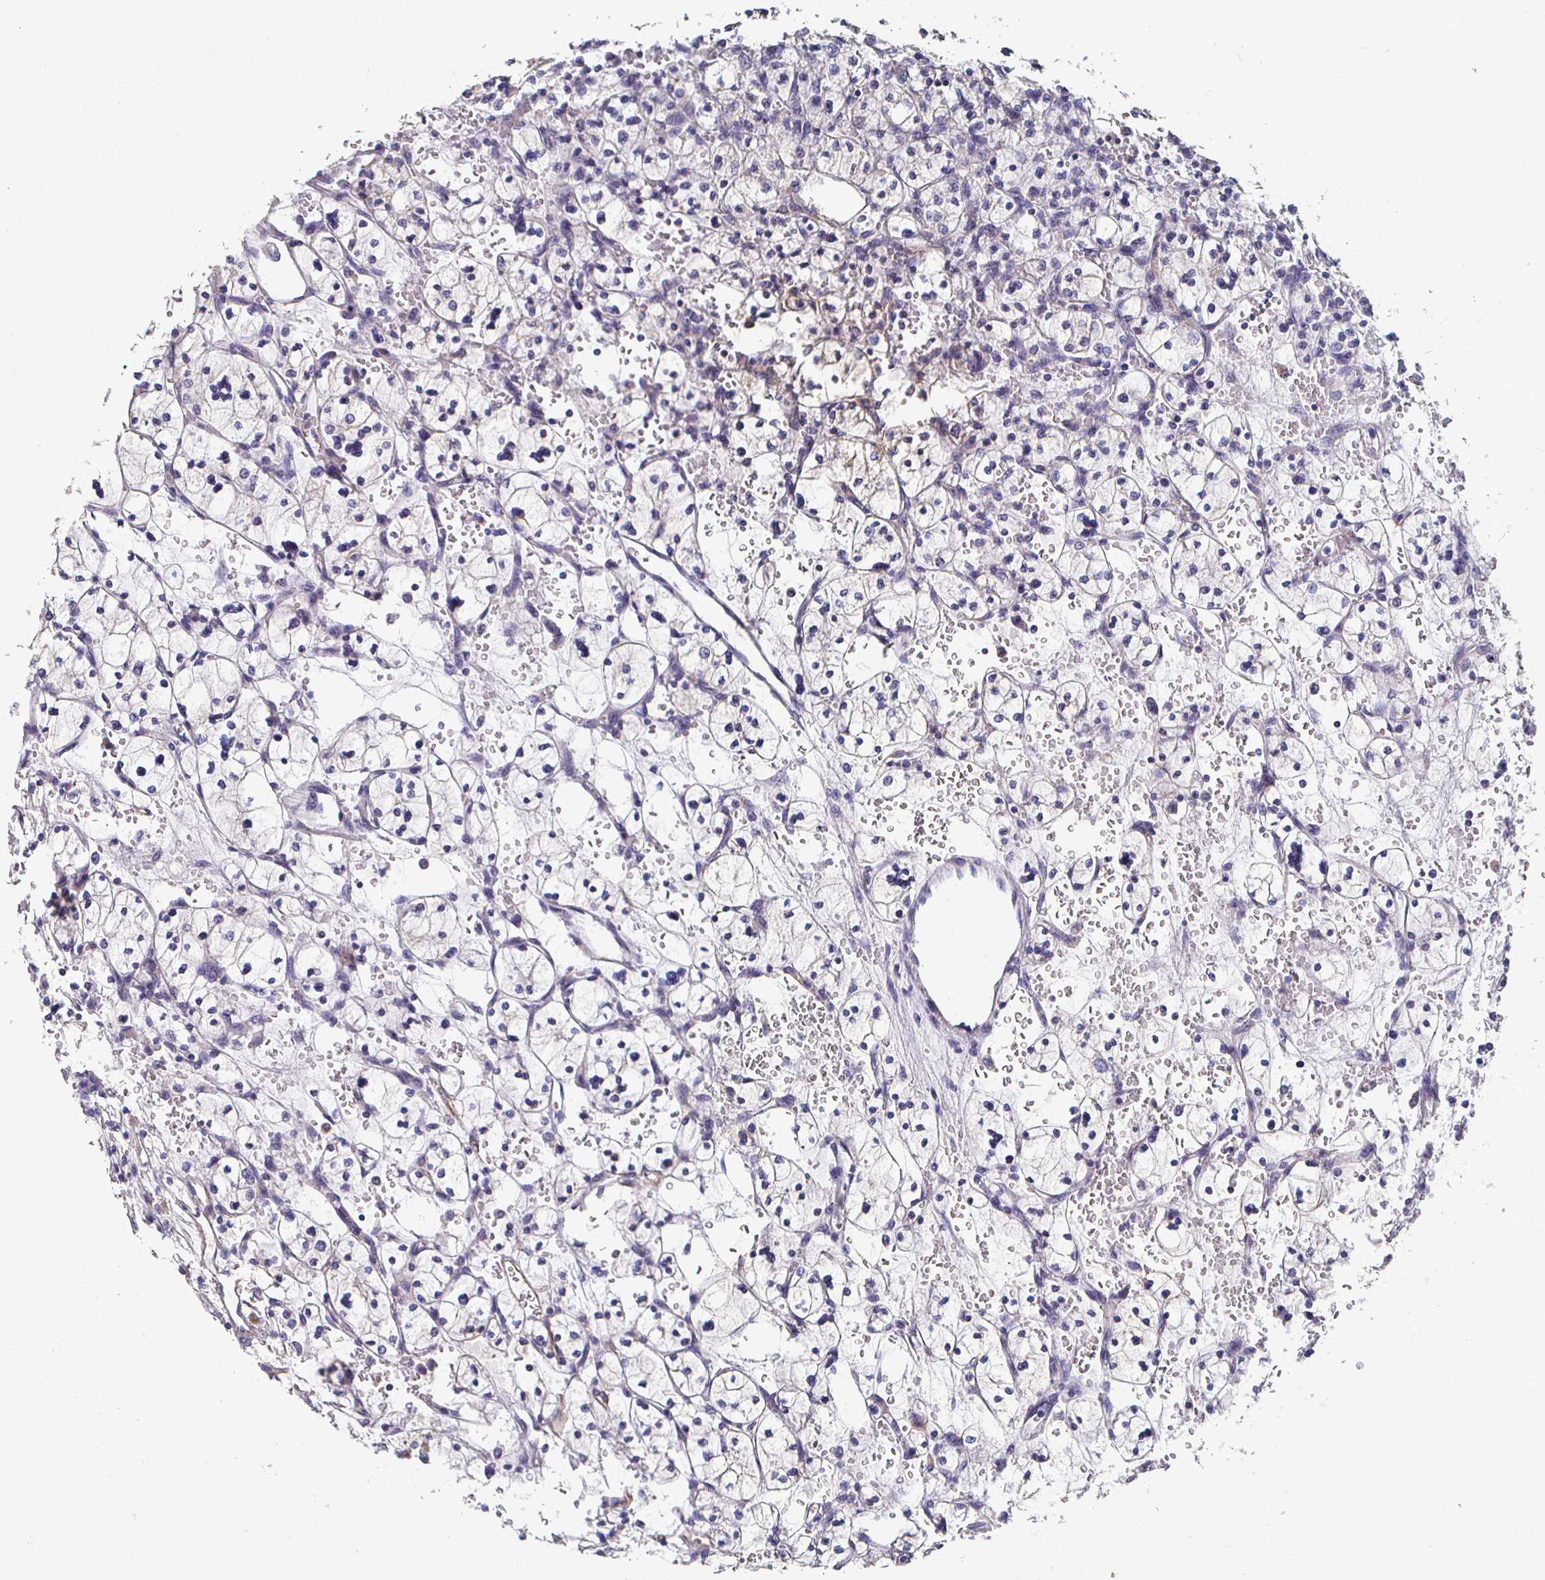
{"staining": {"intensity": "negative", "quantity": "none", "location": "none"}, "tissue": "renal cancer", "cell_type": "Tumor cells", "image_type": "cancer", "snomed": [{"axis": "morphology", "description": "Adenocarcinoma, NOS"}, {"axis": "topography", "description": "Kidney"}], "caption": "Tumor cells are negative for protein expression in human adenocarcinoma (renal).", "gene": "NRSN1", "patient": {"sex": "female", "age": 83}}